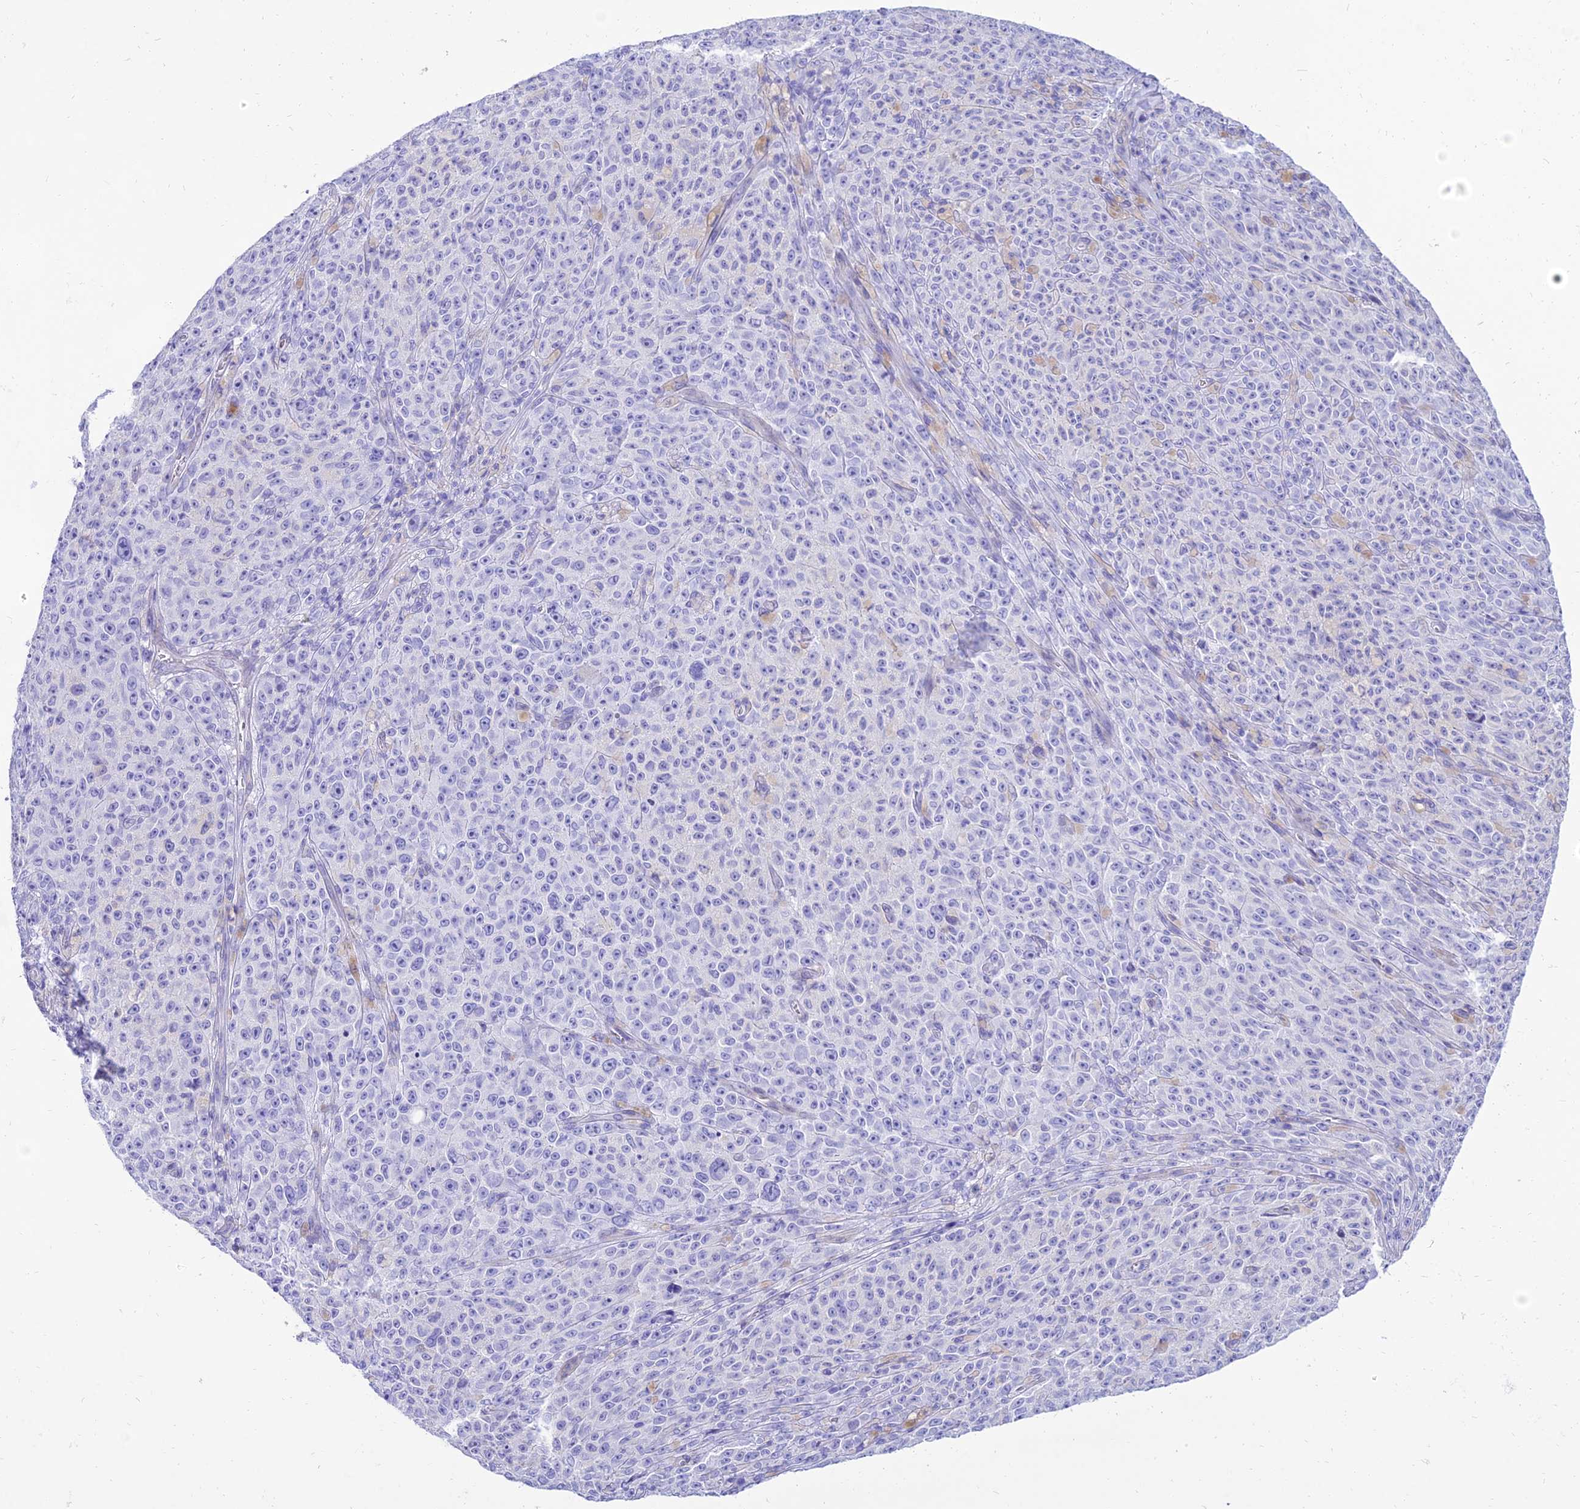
{"staining": {"intensity": "negative", "quantity": "none", "location": "none"}, "tissue": "melanoma", "cell_type": "Tumor cells", "image_type": "cancer", "snomed": [{"axis": "morphology", "description": "Malignant melanoma, NOS"}, {"axis": "topography", "description": "Skin"}], "caption": "Immunohistochemical staining of human malignant melanoma shows no significant staining in tumor cells.", "gene": "TAC3", "patient": {"sex": "female", "age": 82}}